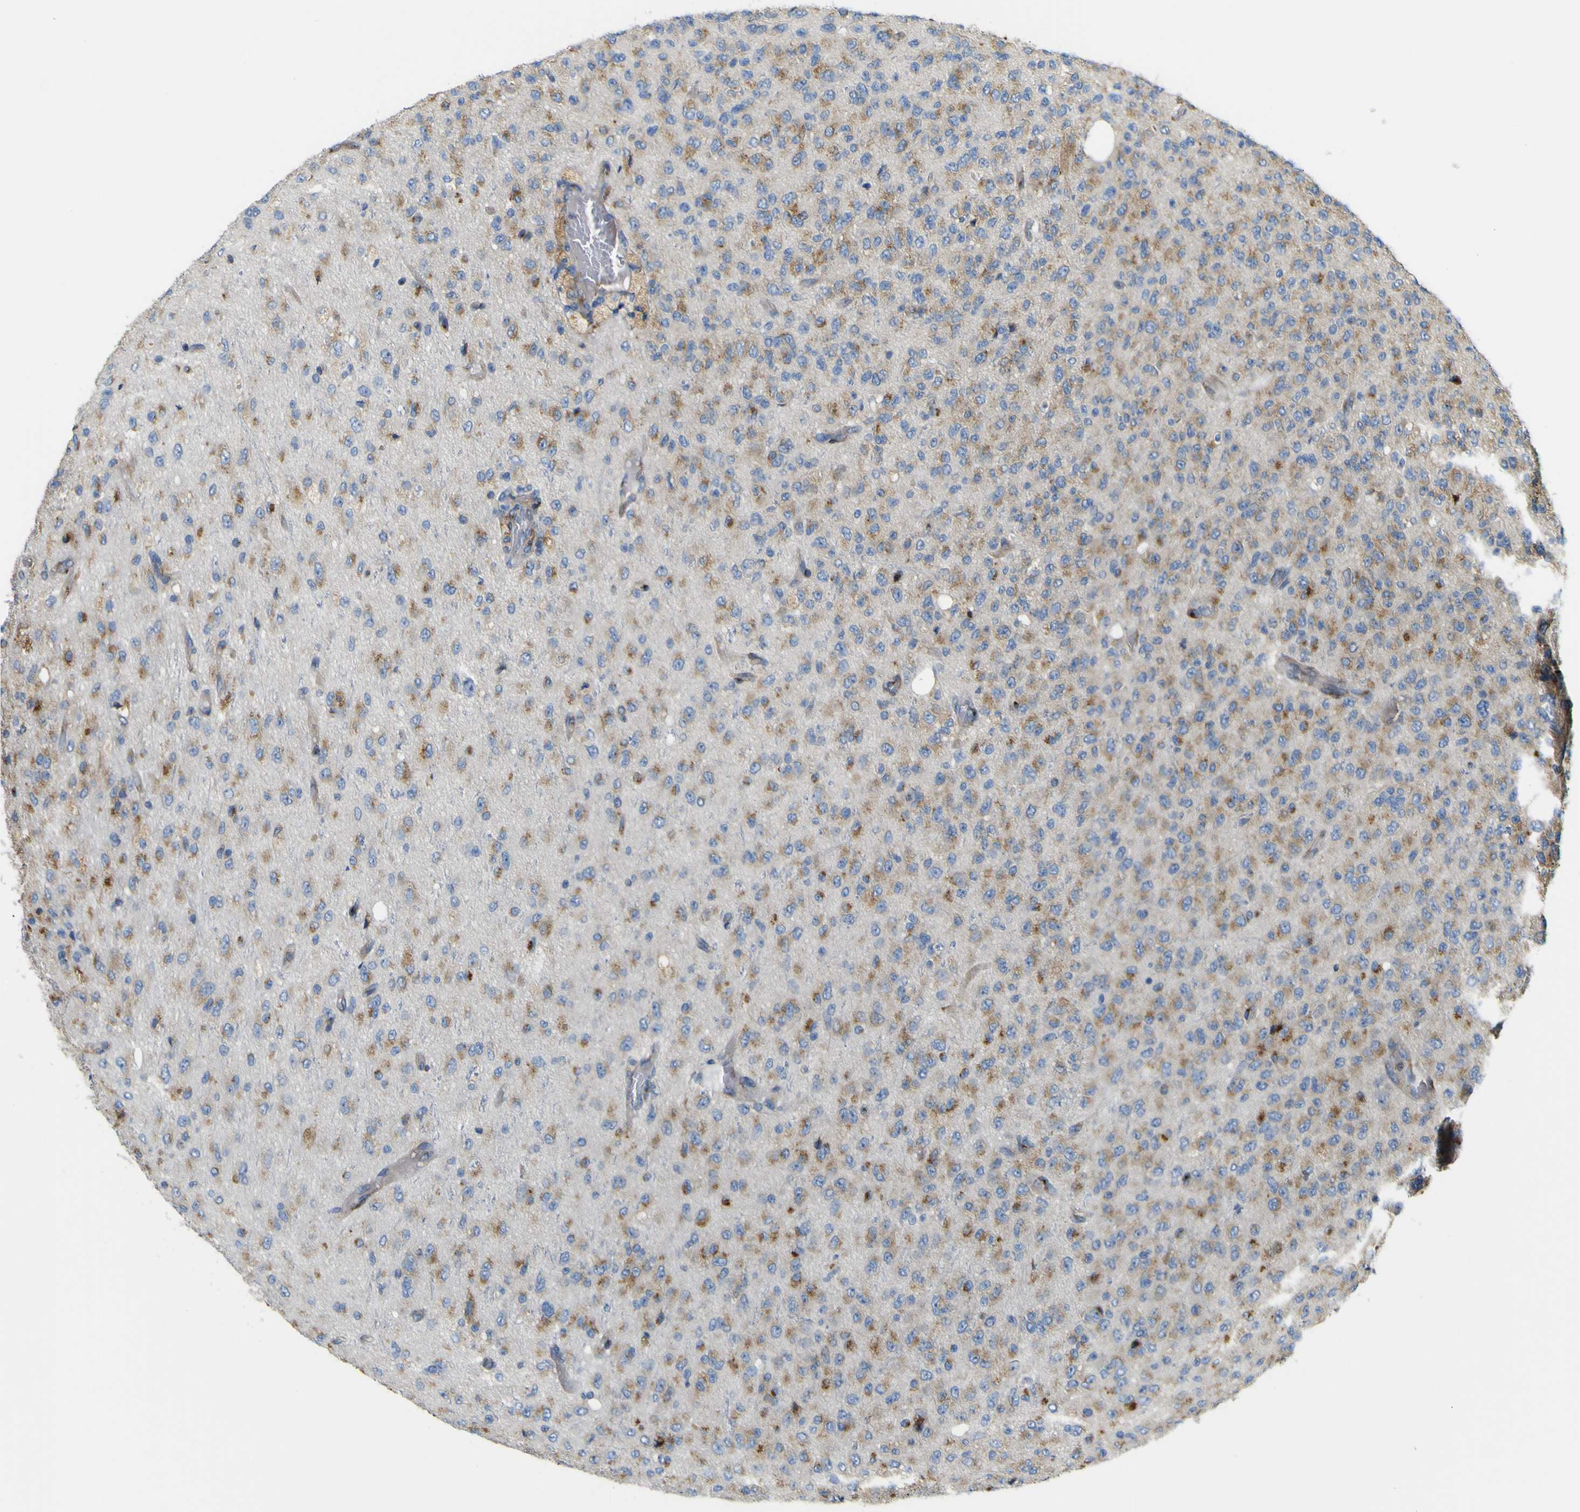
{"staining": {"intensity": "moderate", "quantity": ">75%", "location": "cytoplasmic/membranous"}, "tissue": "glioma", "cell_type": "Tumor cells", "image_type": "cancer", "snomed": [{"axis": "morphology", "description": "Glioma, malignant, High grade"}, {"axis": "topography", "description": "pancreas cauda"}], "caption": "High-magnification brightfield microscopy of glioma stained with DAB (brown) and counterstained with hematoxylin (blue). tumor cells exhibit moderate cytoplasmic/membranous staining is present in about>75% of cells.", "gene": "IGF2R", "patient": {"sex": "male", "age": 60}}